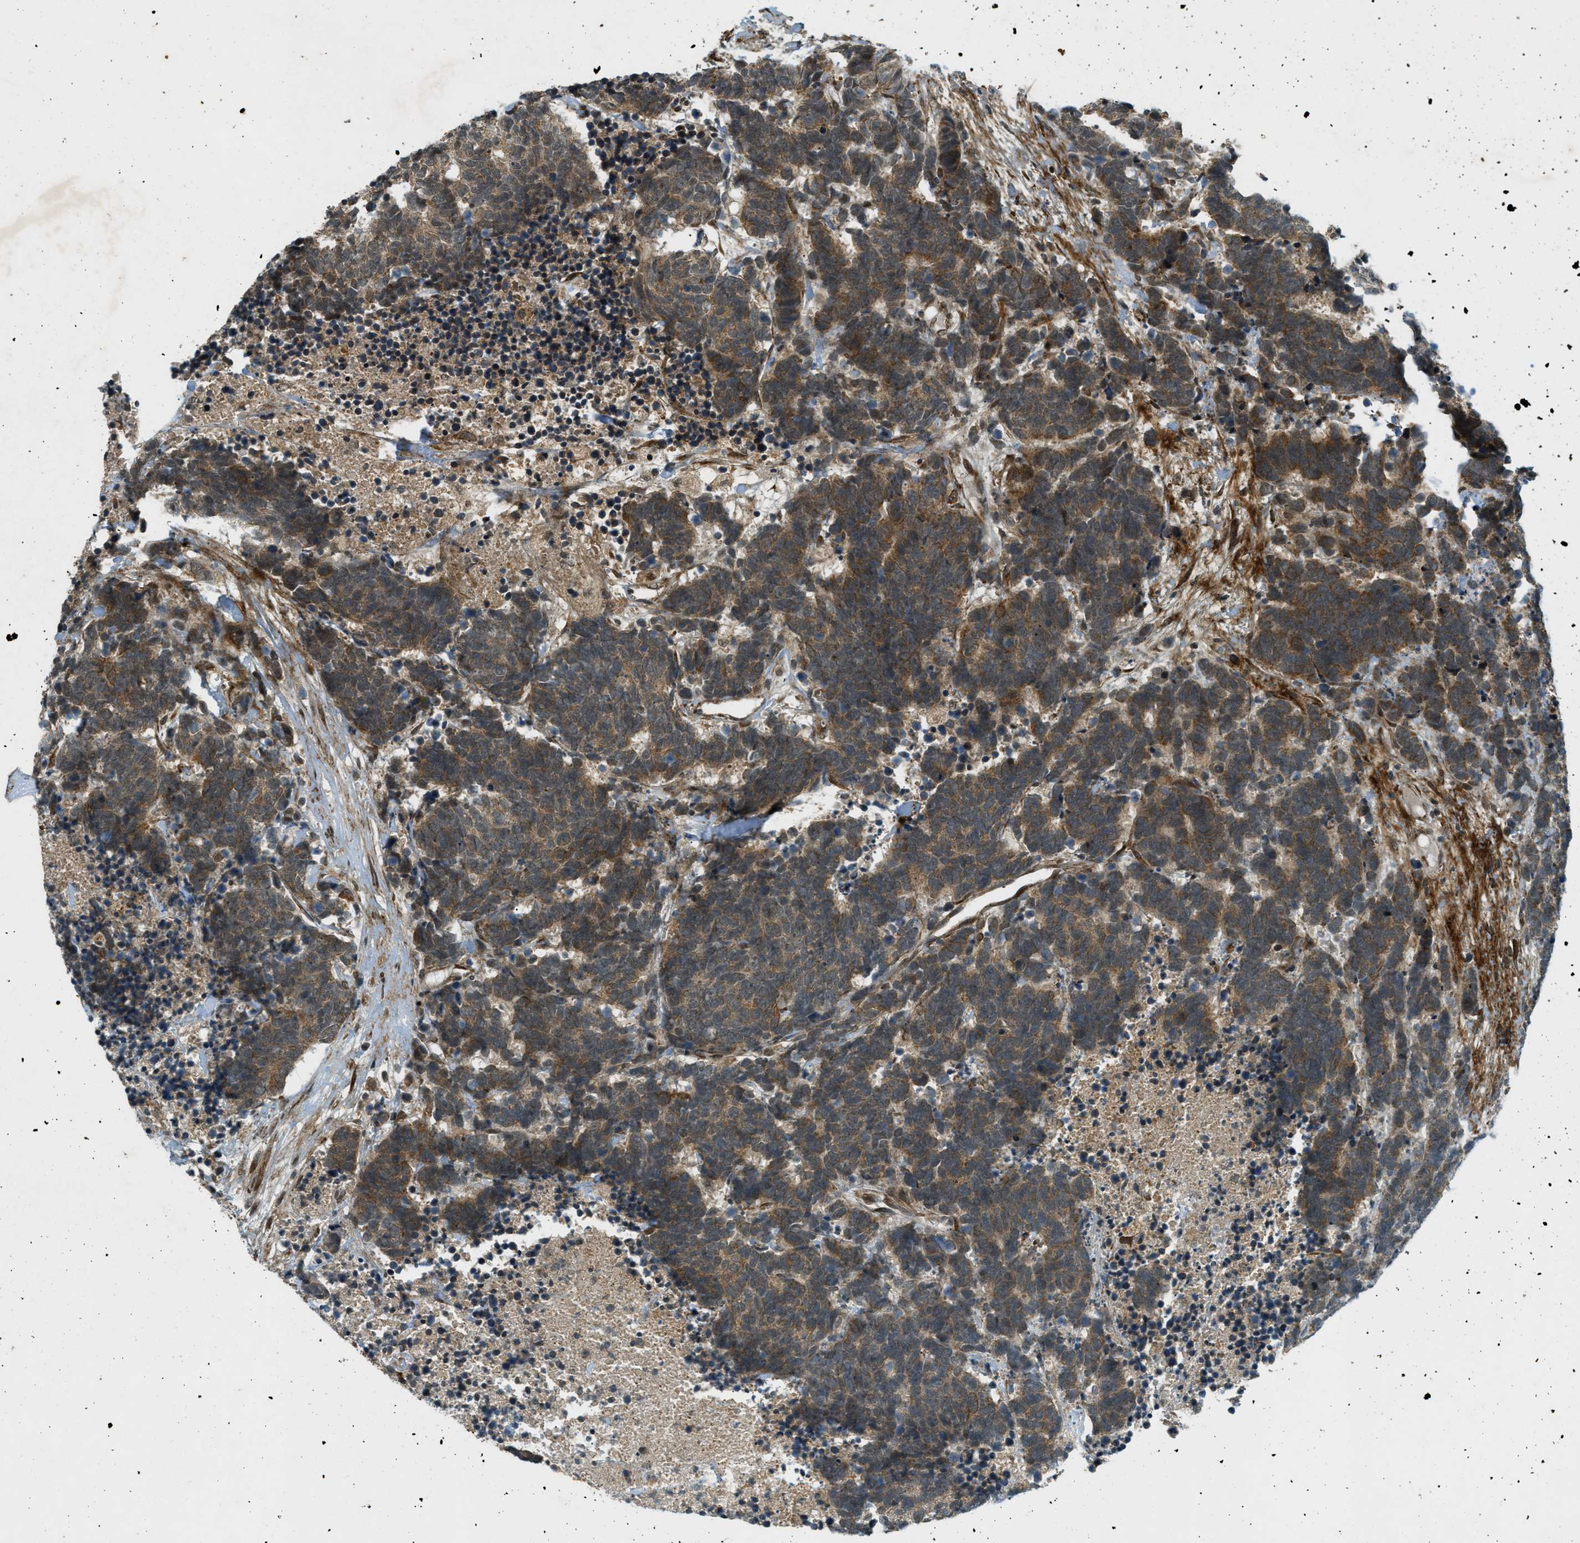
{"staining": {"intensity": "moderate", "quantity": ">75%", "location": "cytoplasmic/membranous"}, "tissue": "carcinoid", "cell_type": "Tumor cells", "image_type": "cancer", "snomed": [{"axis": "morphology", "description": "Carcinoma, NOS"}, {"axis": "morphology", "description": "Carcinoid, malignant, NOS"}, {"axis": "topography", "description": "Urinary bladder"}], "caption": "About >75% of tumor cells in carcinoma reveal moderate cytoplasmic/membranous protein positivity as visualized by brown immunohistochemical staining.", "gene": "EIF2AK3", "patient": {"sex": "male", "age": 57}}